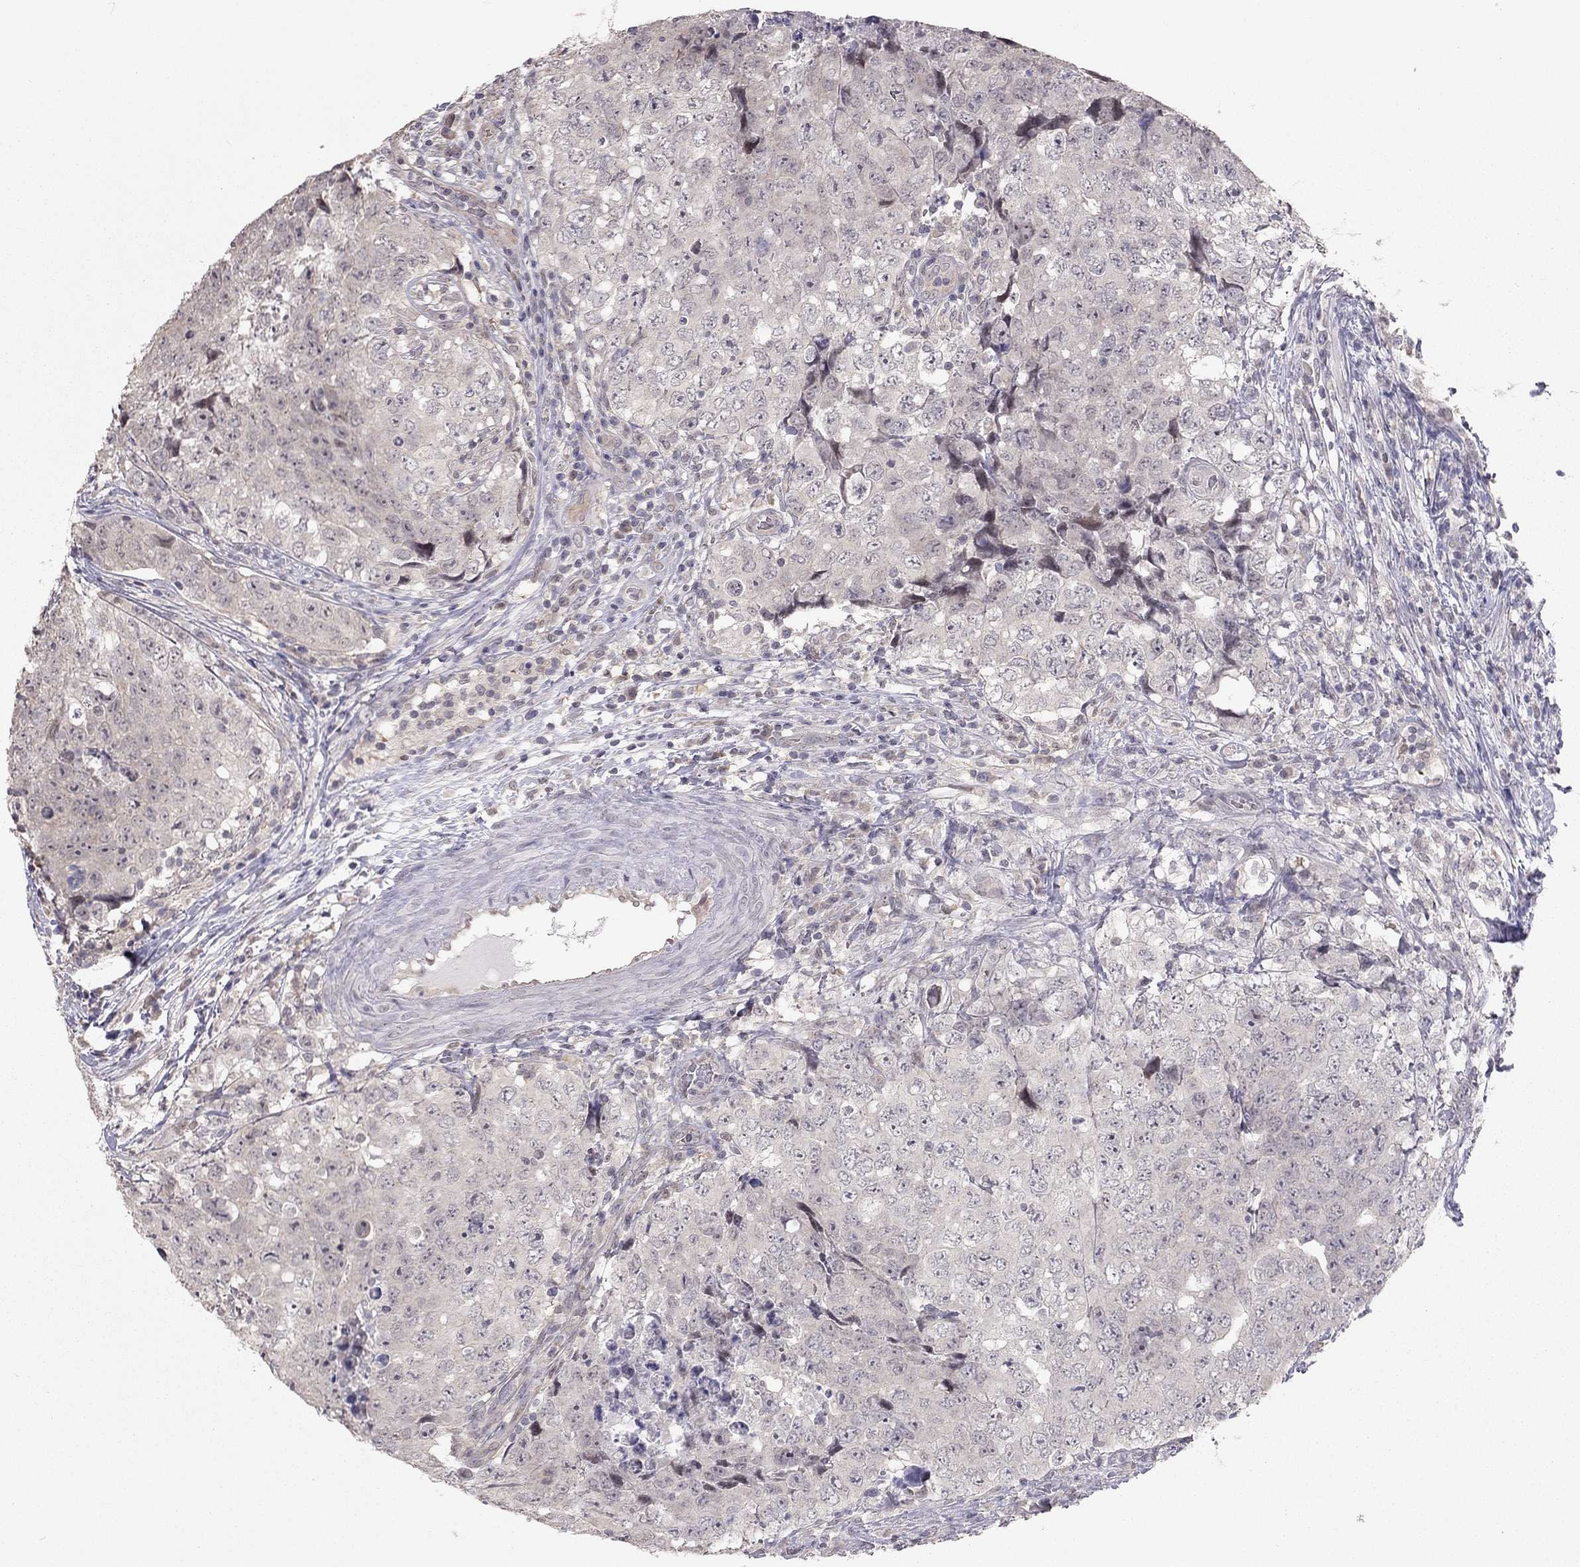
{"staining": {"intensity": "negative", "quantity": "none", "location": "none"}, "tissue": "testis cancer", "cell_type": "Tumor cells", "image_type": "cancer", "snomed": [{"axis": "morphology", "description": "Seminoma, NOS"}, {"axis": "topography", "description": "Testis"}], "caption": "IHC histopathology image of neoplastic tissue: human testis cancer (seminoma) stained with DAB demonstrates no significant protein expression in tumor cells. (DAB (3,3'-diaminobenzidine) IHC, high magnification).", "gene": "HSF2BP", "patient": {"sex": "male", "age": 34}}